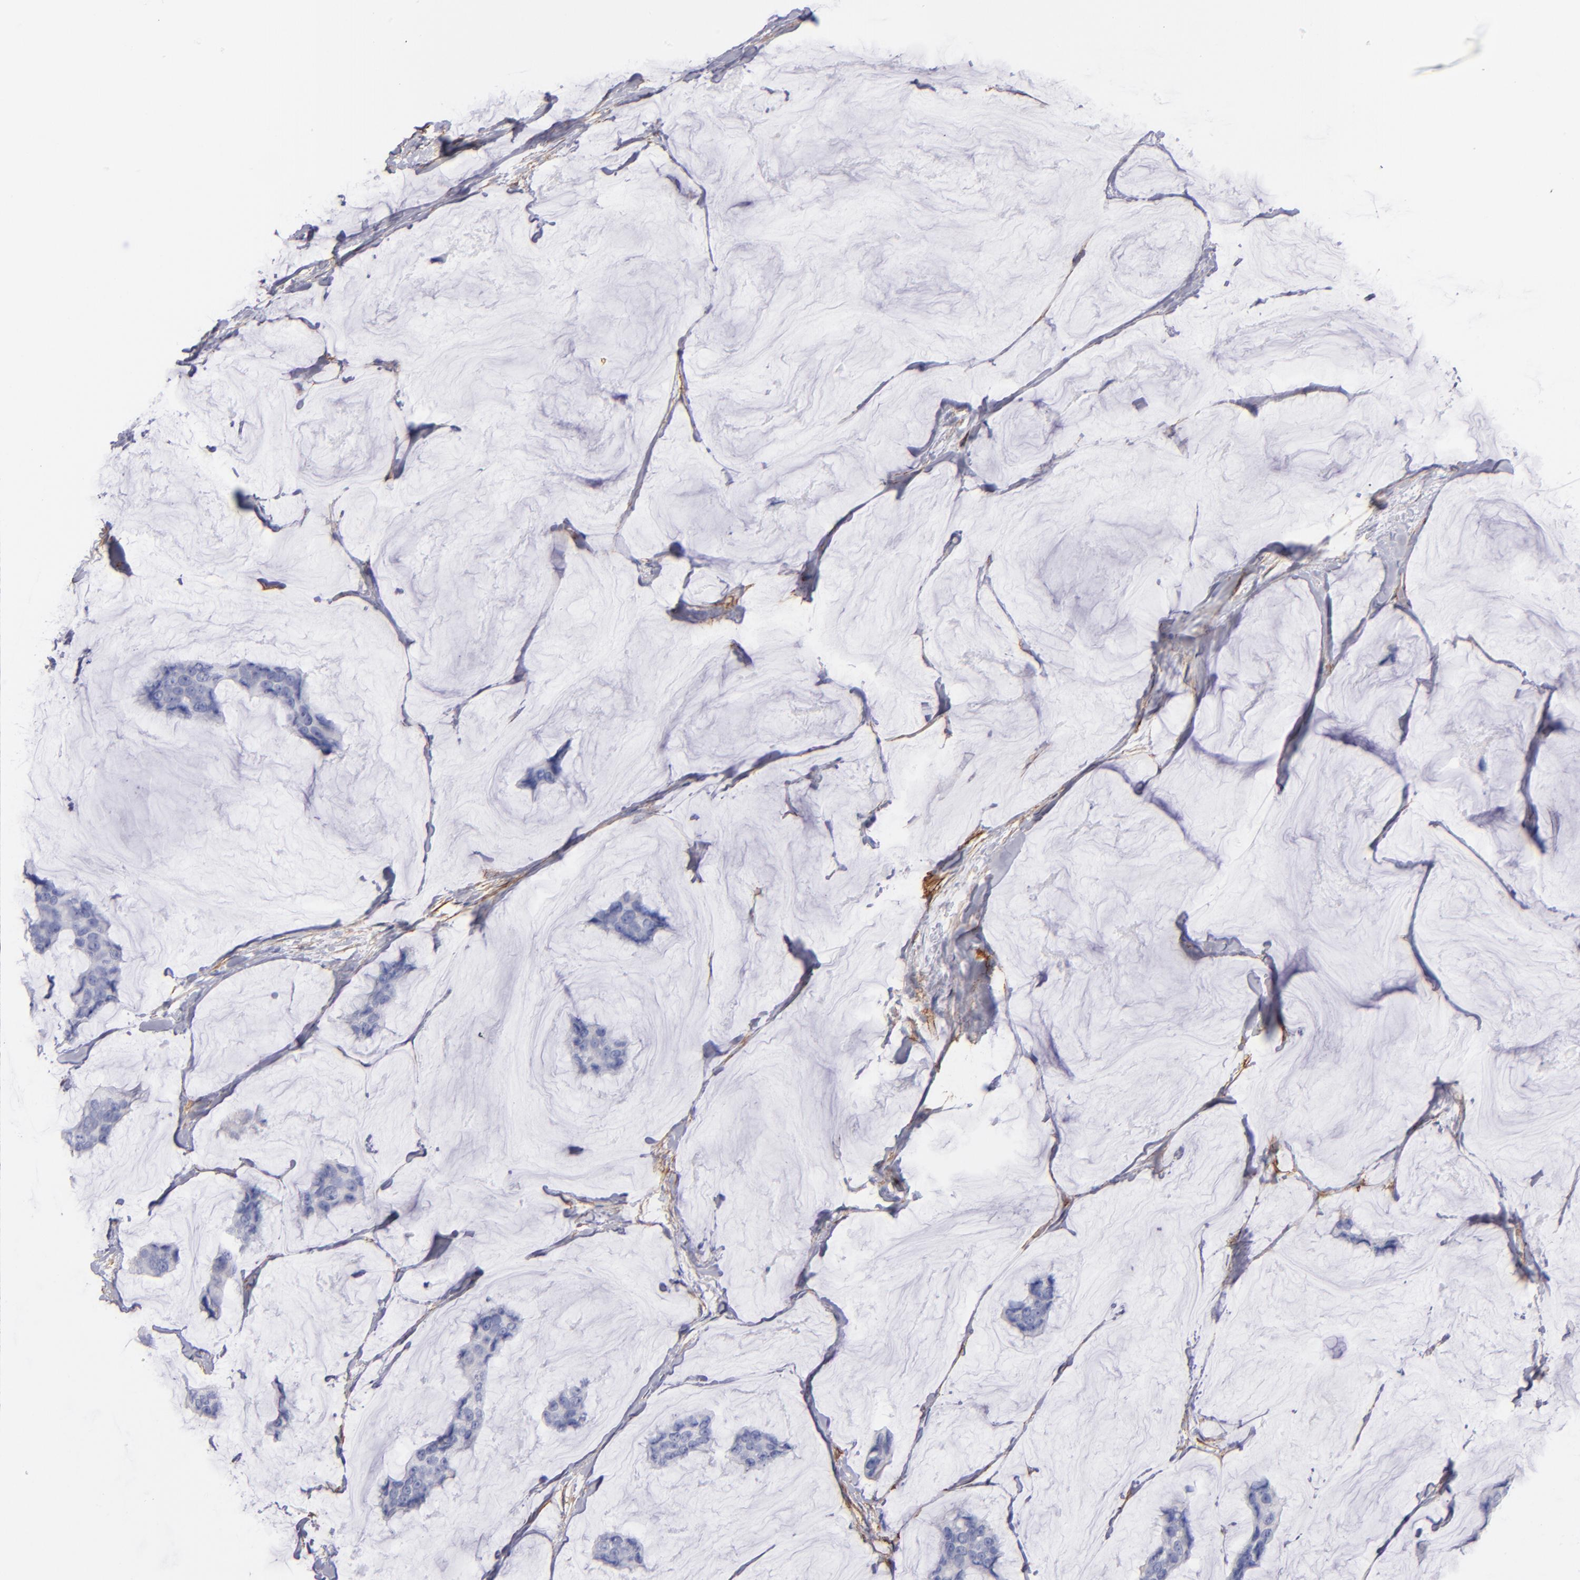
{"staining": {"intensity": "negative", "quantity": "none", "location": "none"}, "tissue": "breast cancer", "cell_type": "Tumor cells", "image_type": "cancer", "snomed": [{"axis": "morphology", "description": "Normal tissue, NOS"}, {"axis": "morphology", "description": "Duct carcinoma"}, {"axis": "topography", "description": "Breast"}], "caption": "Immunohistochemistry (IHC) image of breast cancer stained for a protein (brown), which reveals no staining in tumor cells.", "gene": "AHNAK2", "patient": {"sex": "female", "age": 50}}